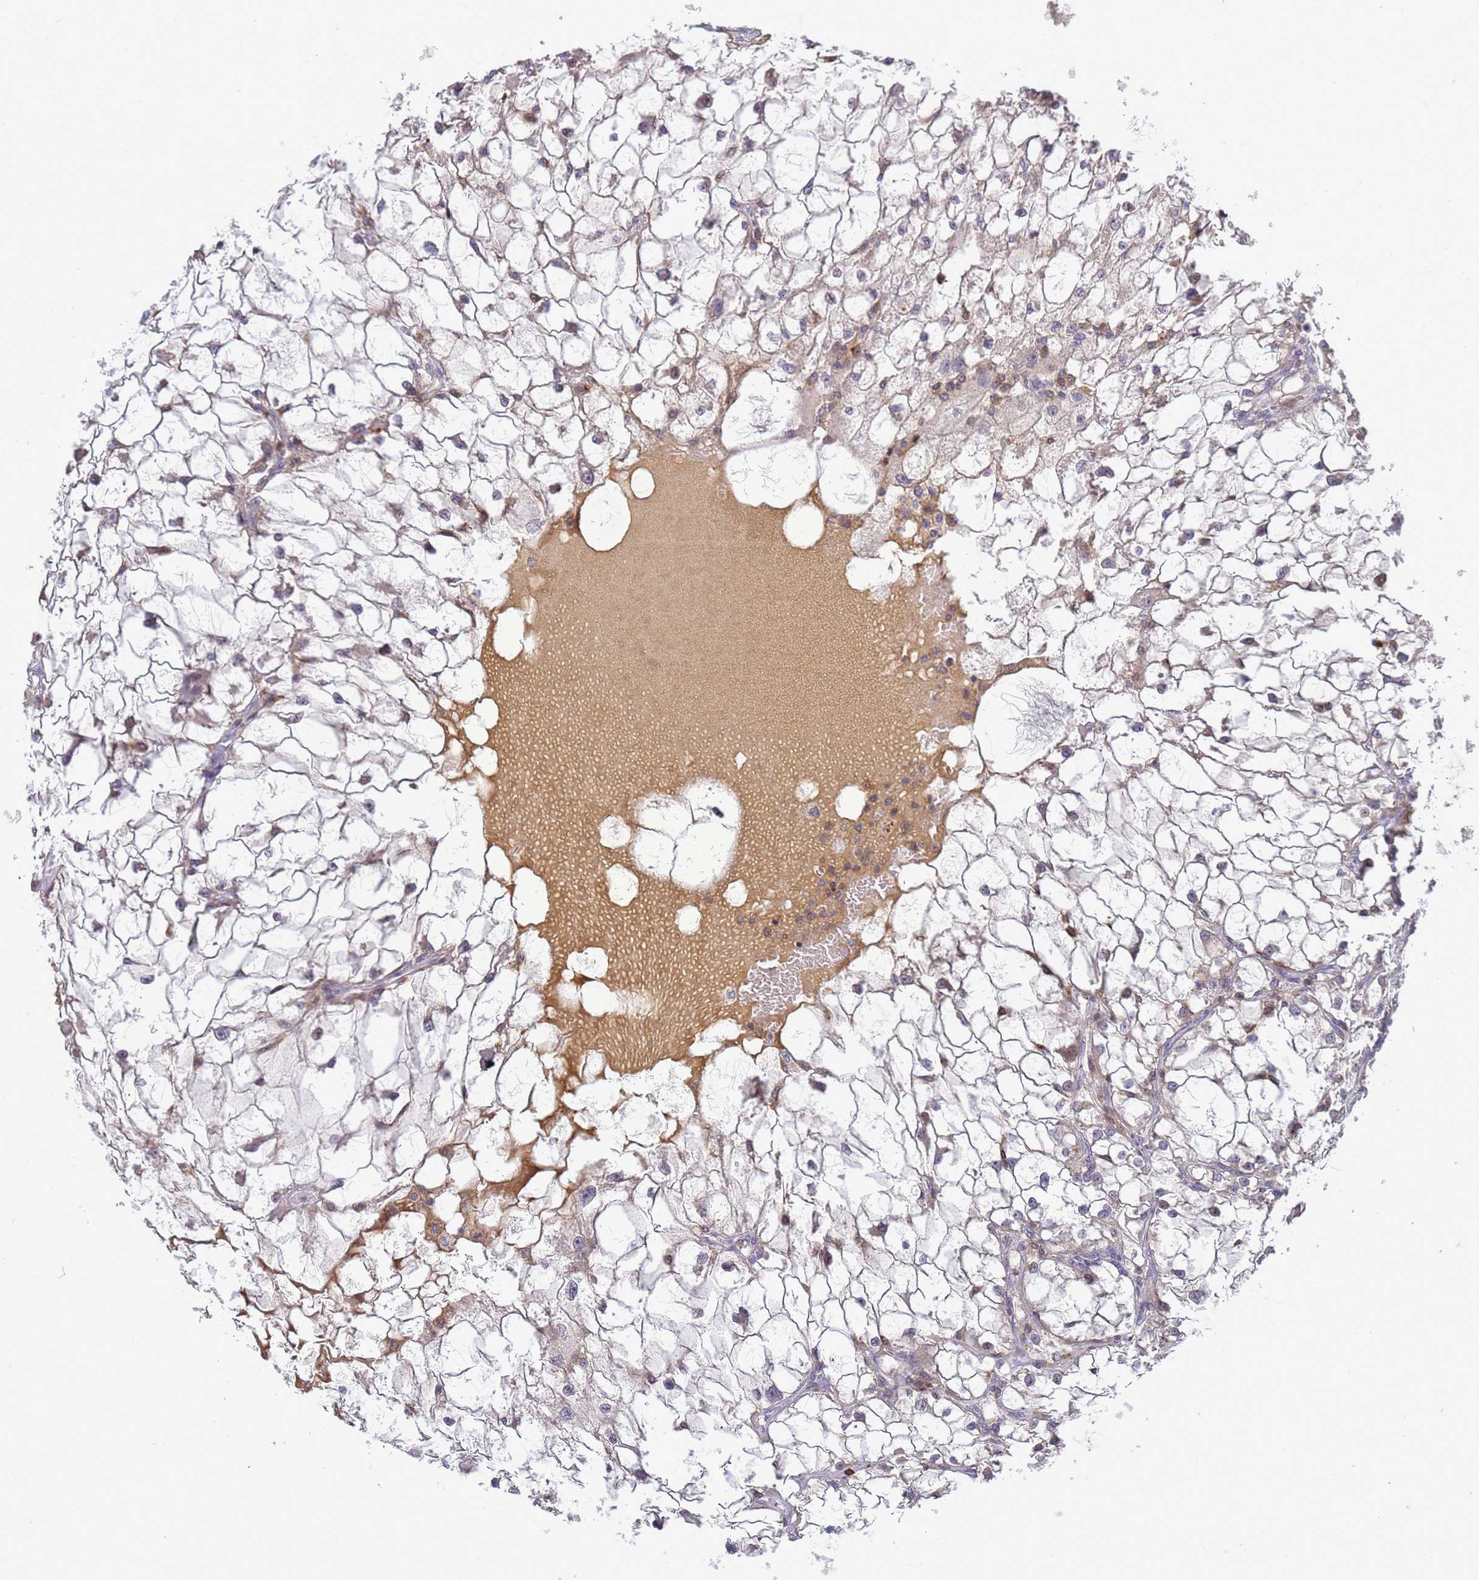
{"staining": {"intensity": "negative", "quantity": "none", "location": "none"}, "tissue": "renal cancer", "cell_type": "Tumor cells", "image_type": "cancer", "snomed": [{"axis": "morphology", "description": "Adenocarcinoma, NOS"}, {"axis": "topography", "description": "Kidney"}], "caption": "The photomicrograph exhibits no significant positivity in tumor cells of renal cancer (adenocarcinoma).", "gene": "TMEM74B", "patient": {"sex": "female", "age": 69}}